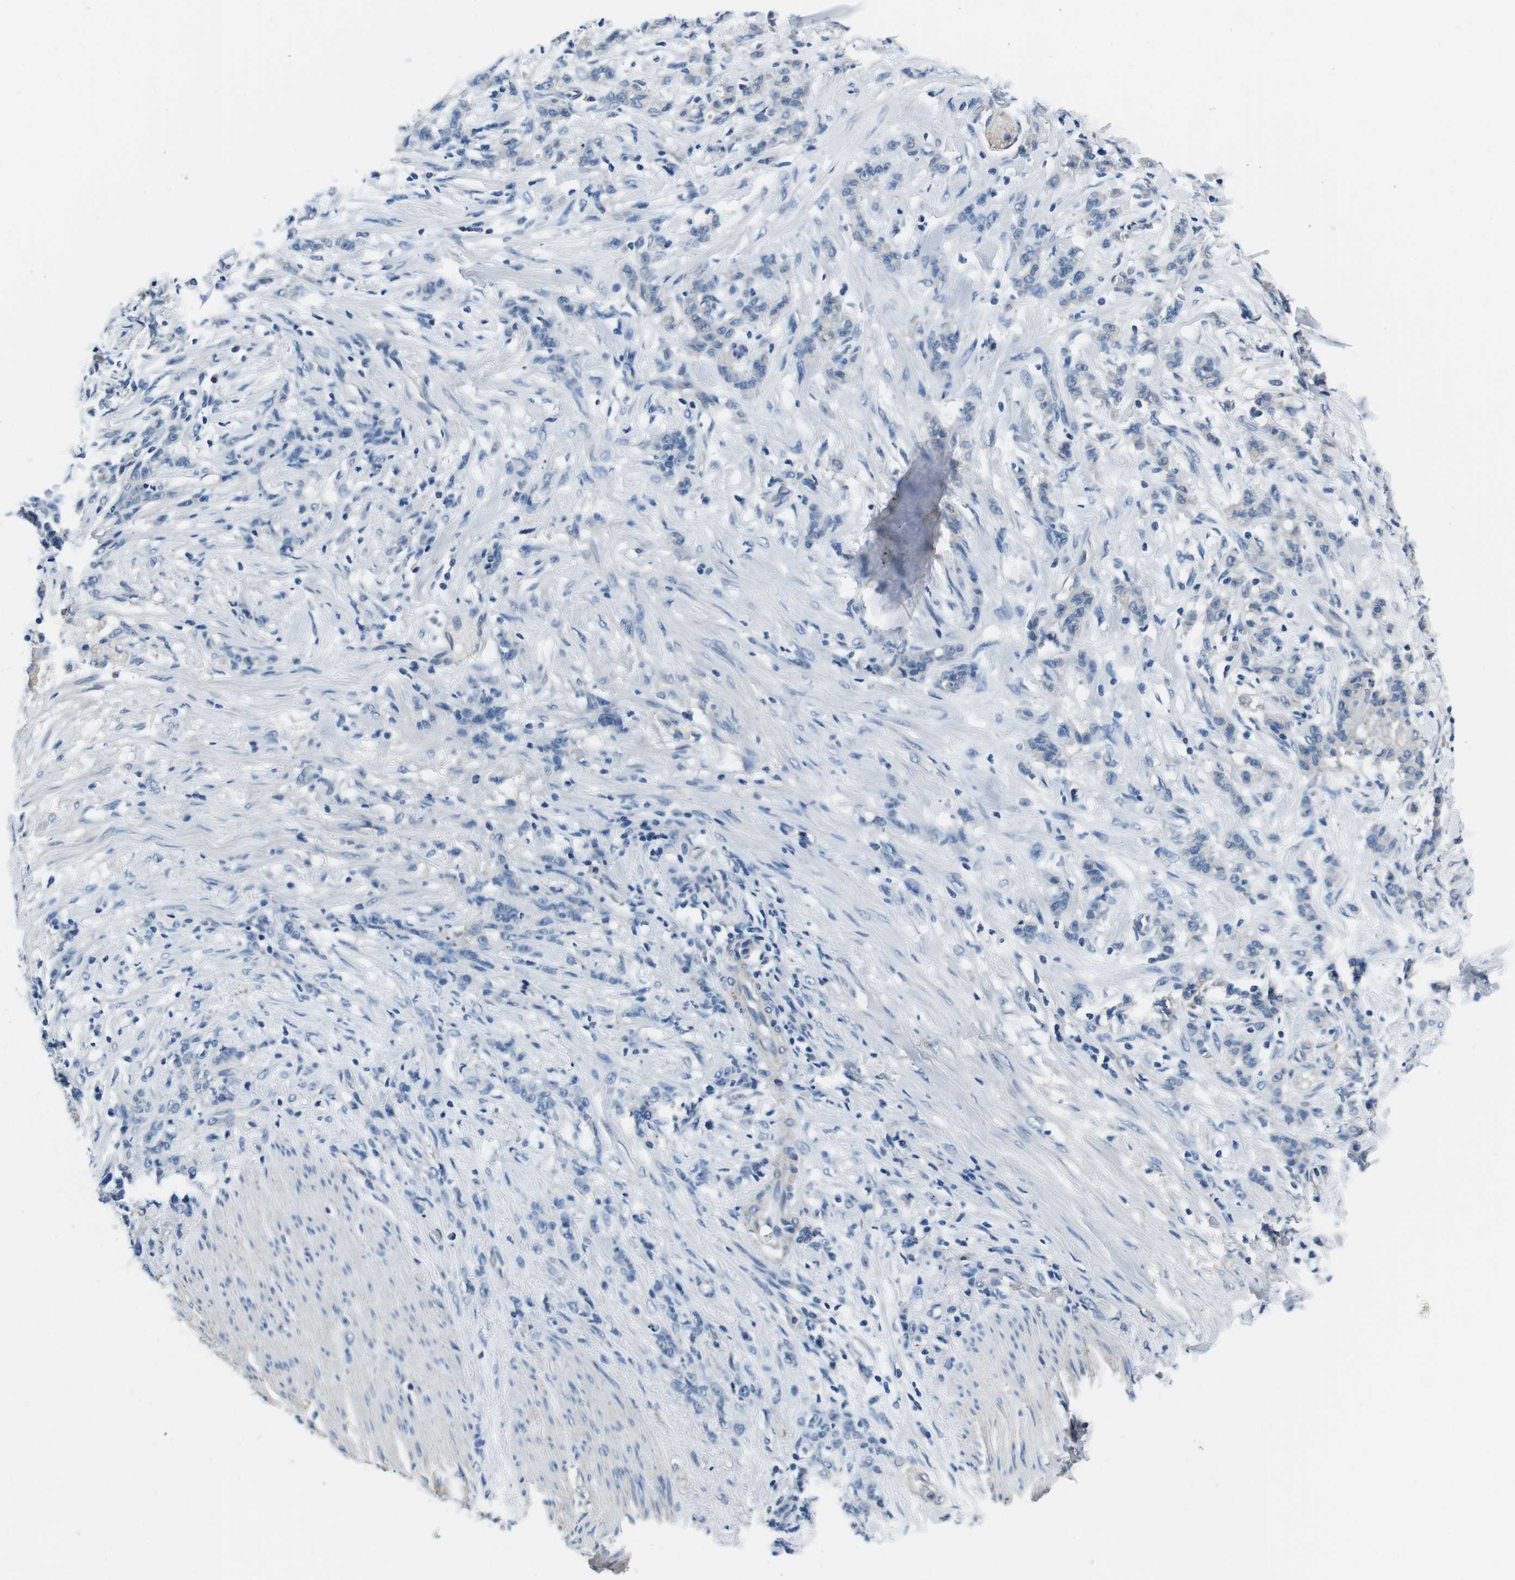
{"staining": {"intensity": "negative", "quantity": "none", "location": "none"}, "tissue": "stomach cancer", "cell_type": "Tumor cells", "image_type": "cancer", "snomed": [{"axis": "morphology", "description": "Adenocarcinoma, NOS"}, {"axis": "topography", "description": "Stomach, lower"}], "caption": "The micrograph shows no staining of tumor cells in stomach adenocarcinoma.", "gene": "CASQ1", "patient": {"sex": "male", "age": 88}}